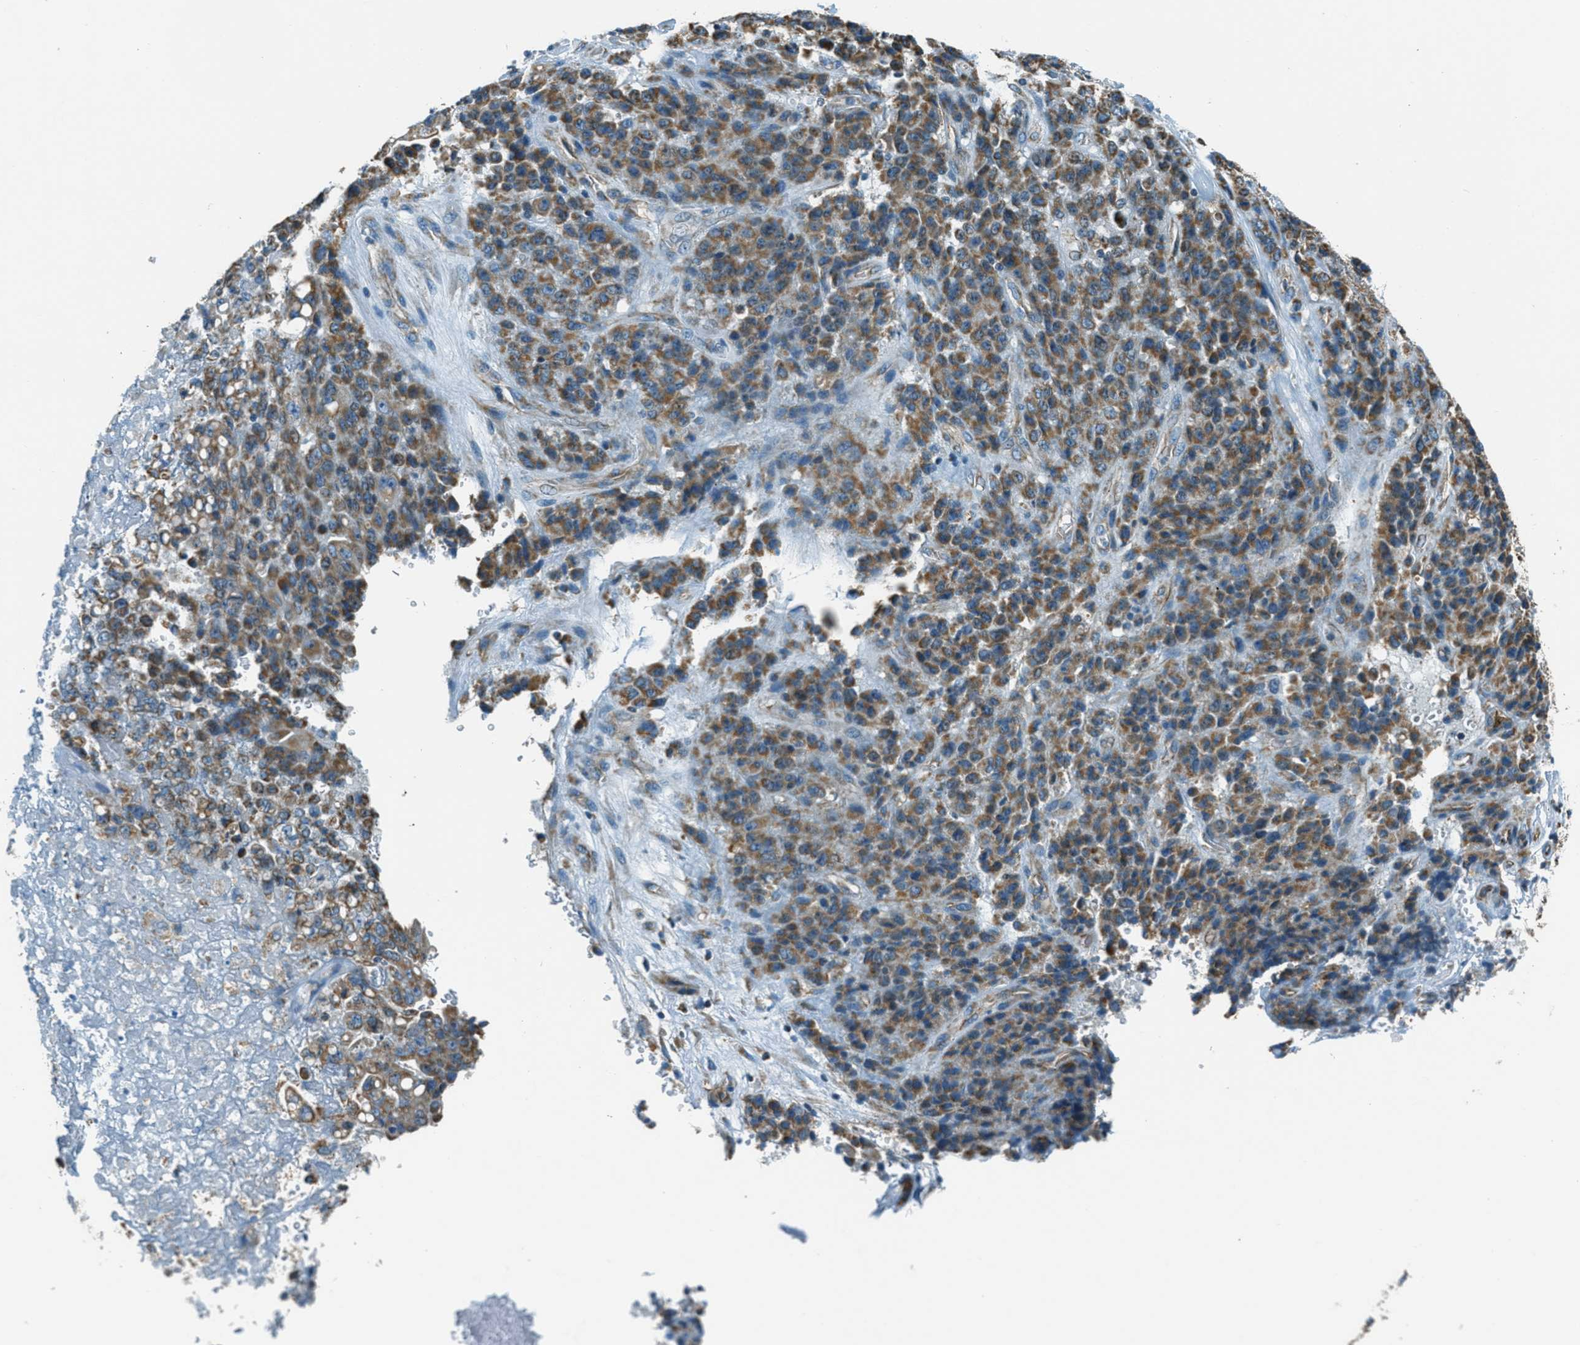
{"staining": {"intensity": "moderate", "quantity": ">75%", "location": "cytoplasmic/membranous"}, "tissue": "stomach cancer", "cell_type": "Tumor cells", "image_type": "cancer", "snomed": [{"axis": "morphology", "description": "Adenocarcinoma, NOS"}, {"axis": "topography", "description": "Stomach"}], "caption": "This micrograph reveals IHC staining of adenocarcinoma (stomach), with medium moderate cytoplasmic/membranous positivity in approximately >75% of tumor cells.", "gene": "CHST15", "patient": {"sex": "female", "age": 73}}